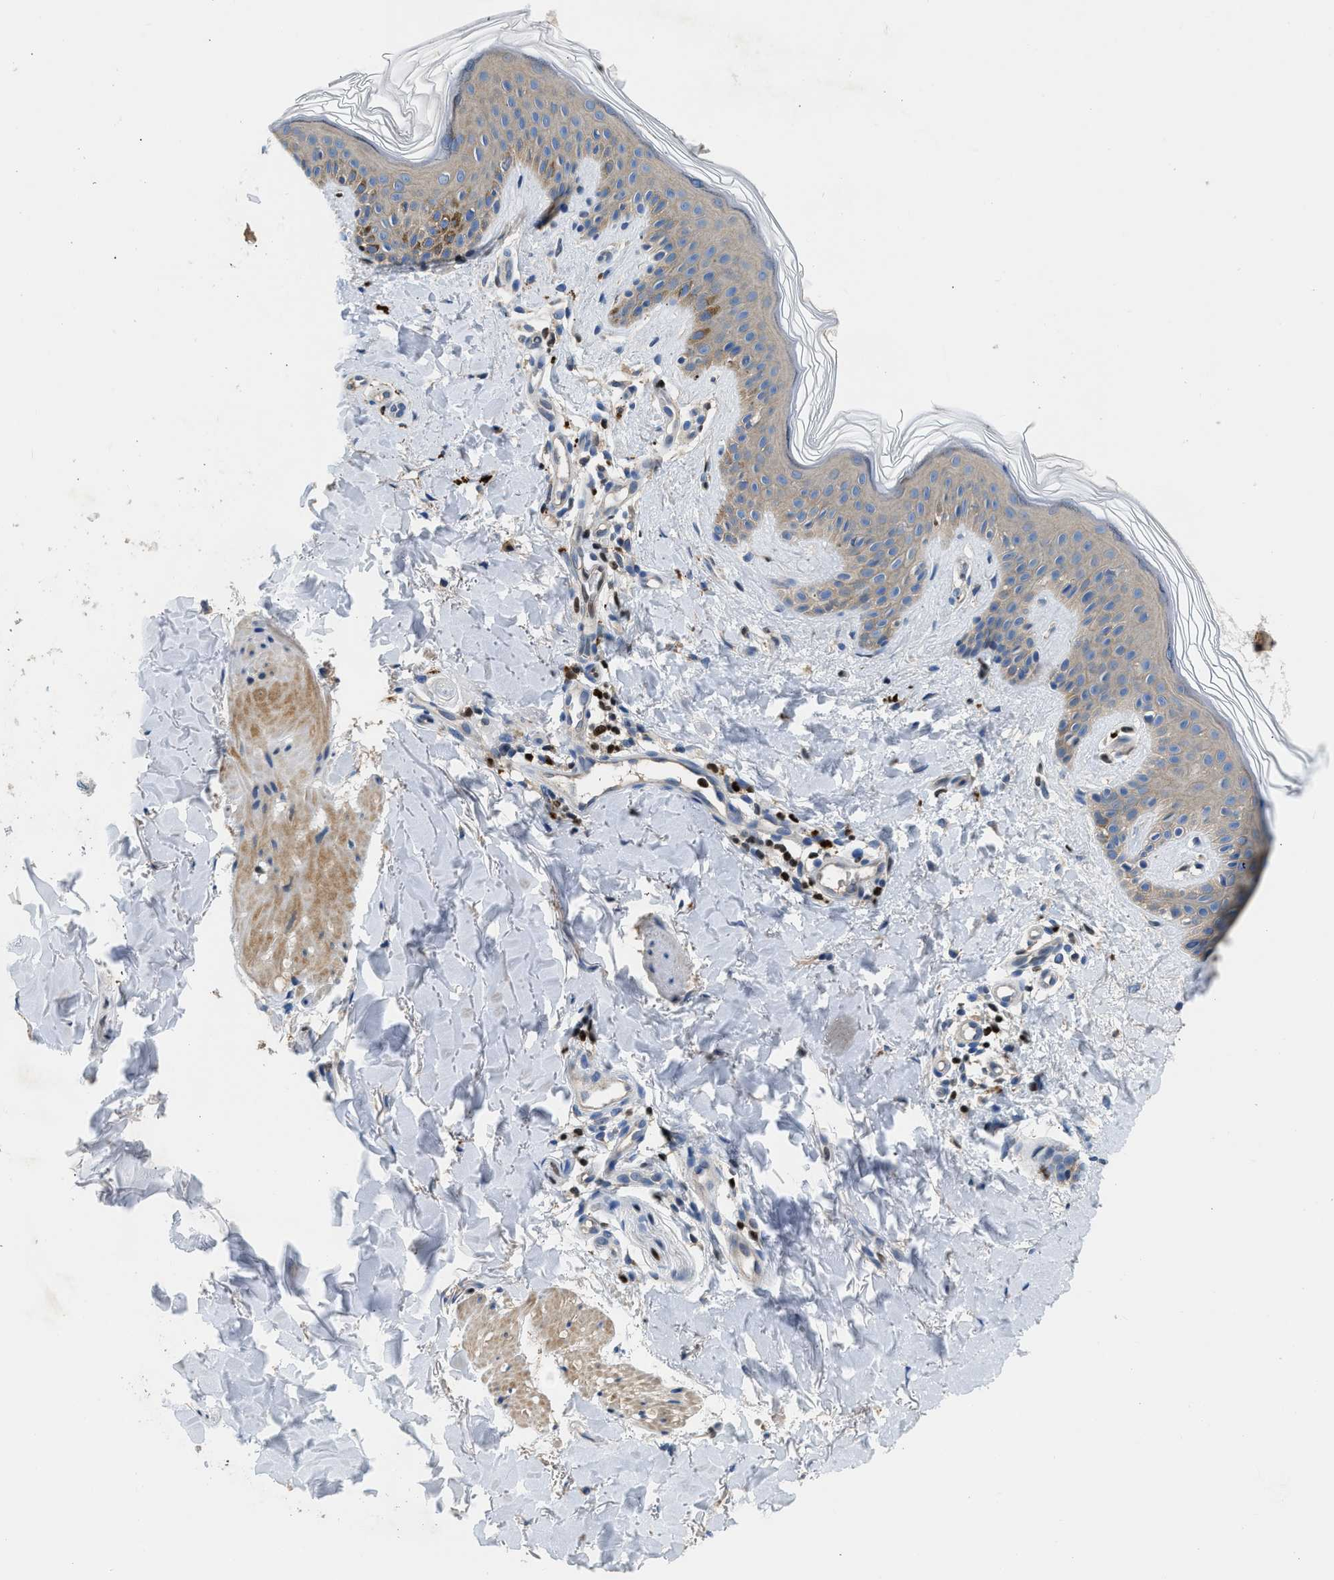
{"staining": {"intensity": "negative", "quantity": "none", "location": "none"}, "tissue": "skin", "cell_type": "Fibroblasts", "image_type": "normal", "snomed": [{"axis": "morphology", "description": "Normal tissue, NOS"}, {"axis": "topography", "description": "Skin"}], "caption": "A high-resolution histopathology image shows immunohistochemistry staining of benign skin, which demonstrates no significant expression in fibroblasts.", "gene": "TOX", "patient": {"sex": "male", "age": 40}}